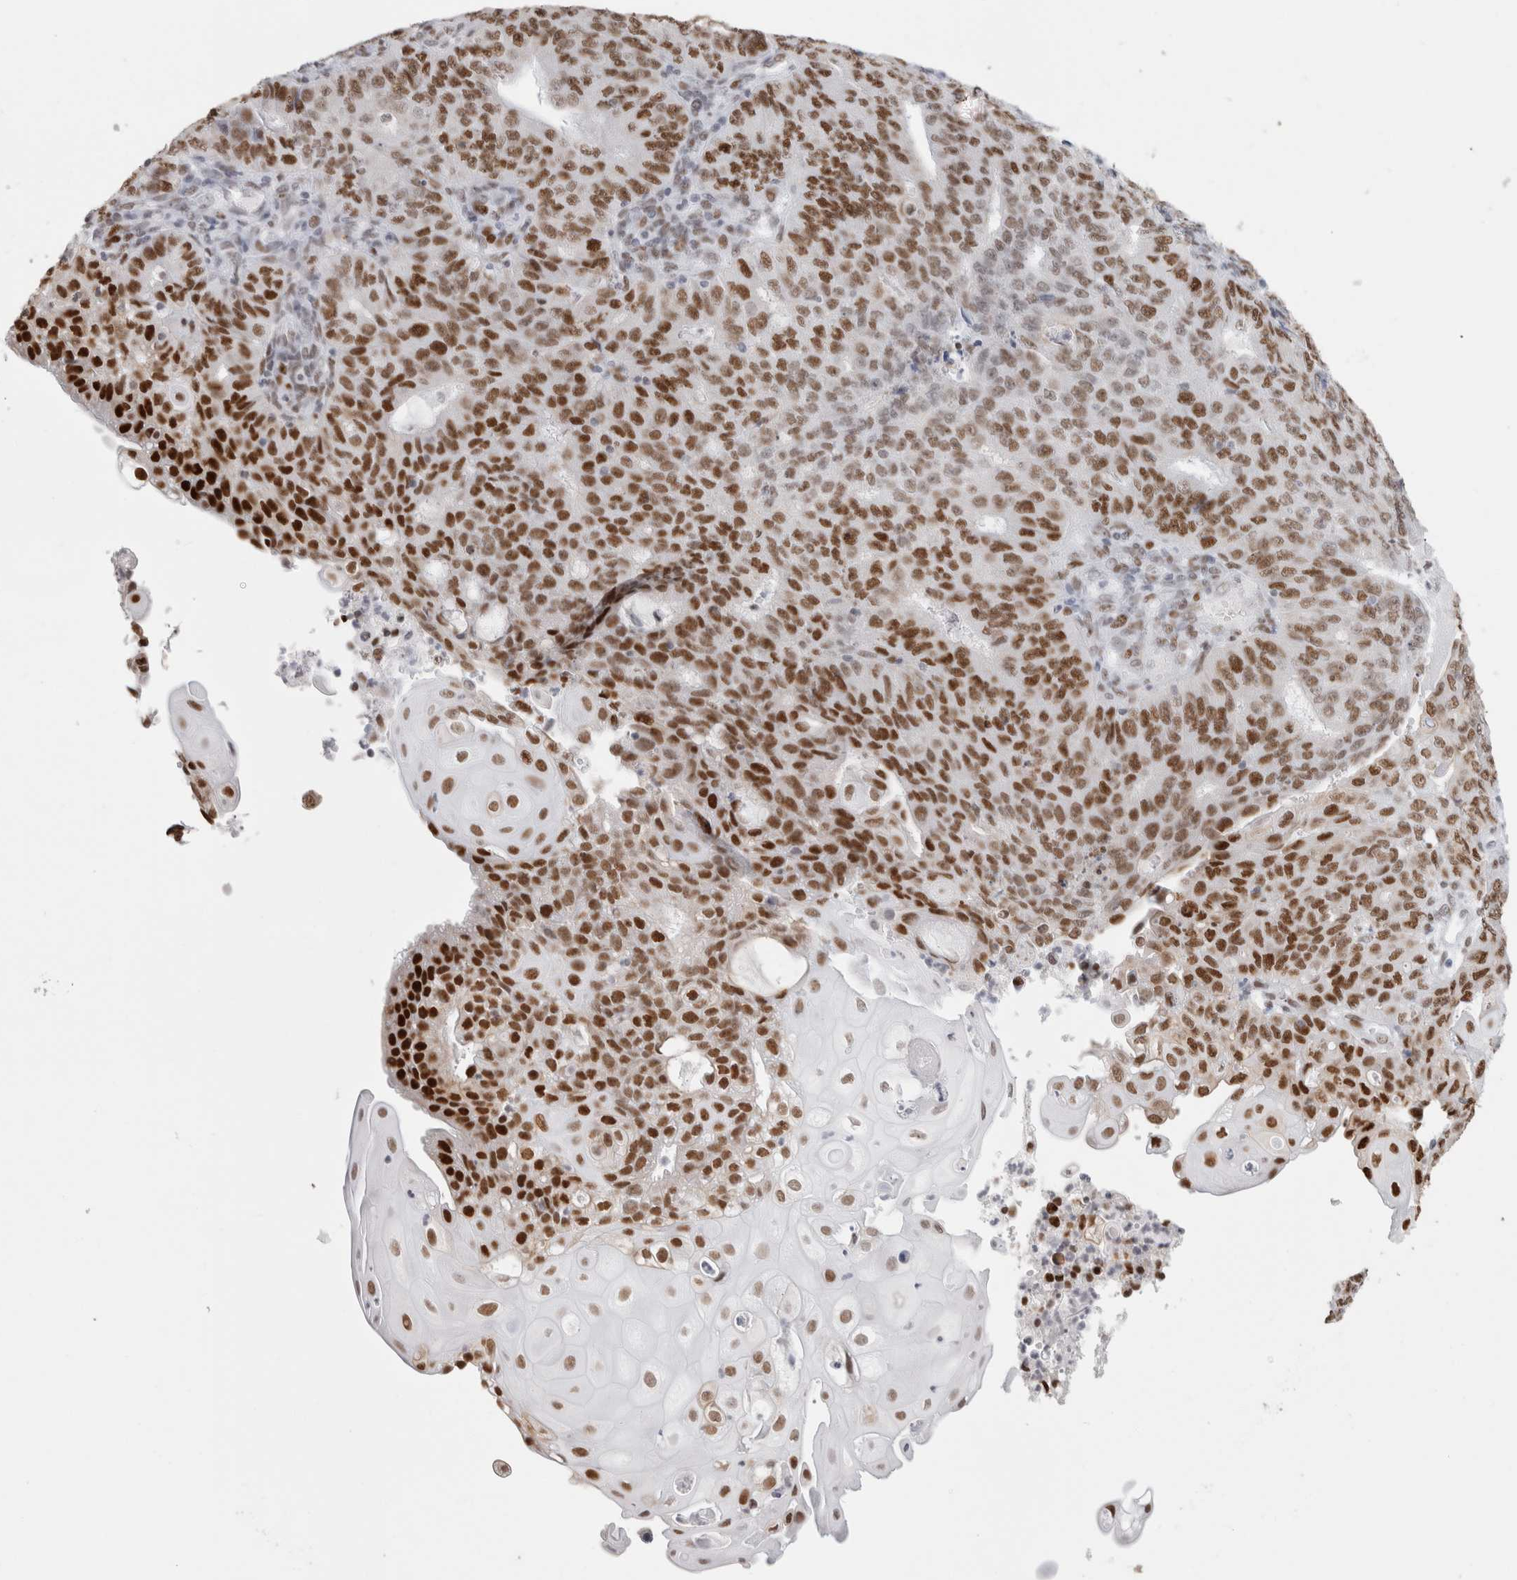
{"staining": {"intensity": "strong", "quantity": ">75%", "location": "nuclear"}, "tissue": "endometrial cancer", "cell_type": "Tumor cells", "image_type": "cancer", "snomed": [{"axis": "morphology", "description": "Adenocarcinoma, NOS"}, {"axis": "topography", "description": "Endometrium"}], "caption": "Endometrial adenocarcinoma stained with a brown dye reveals strong nuclear positive staining in about >75% of tumor cells.", "gene": "SMARCC1", "patient": {"sex": "female", "age": 32}}